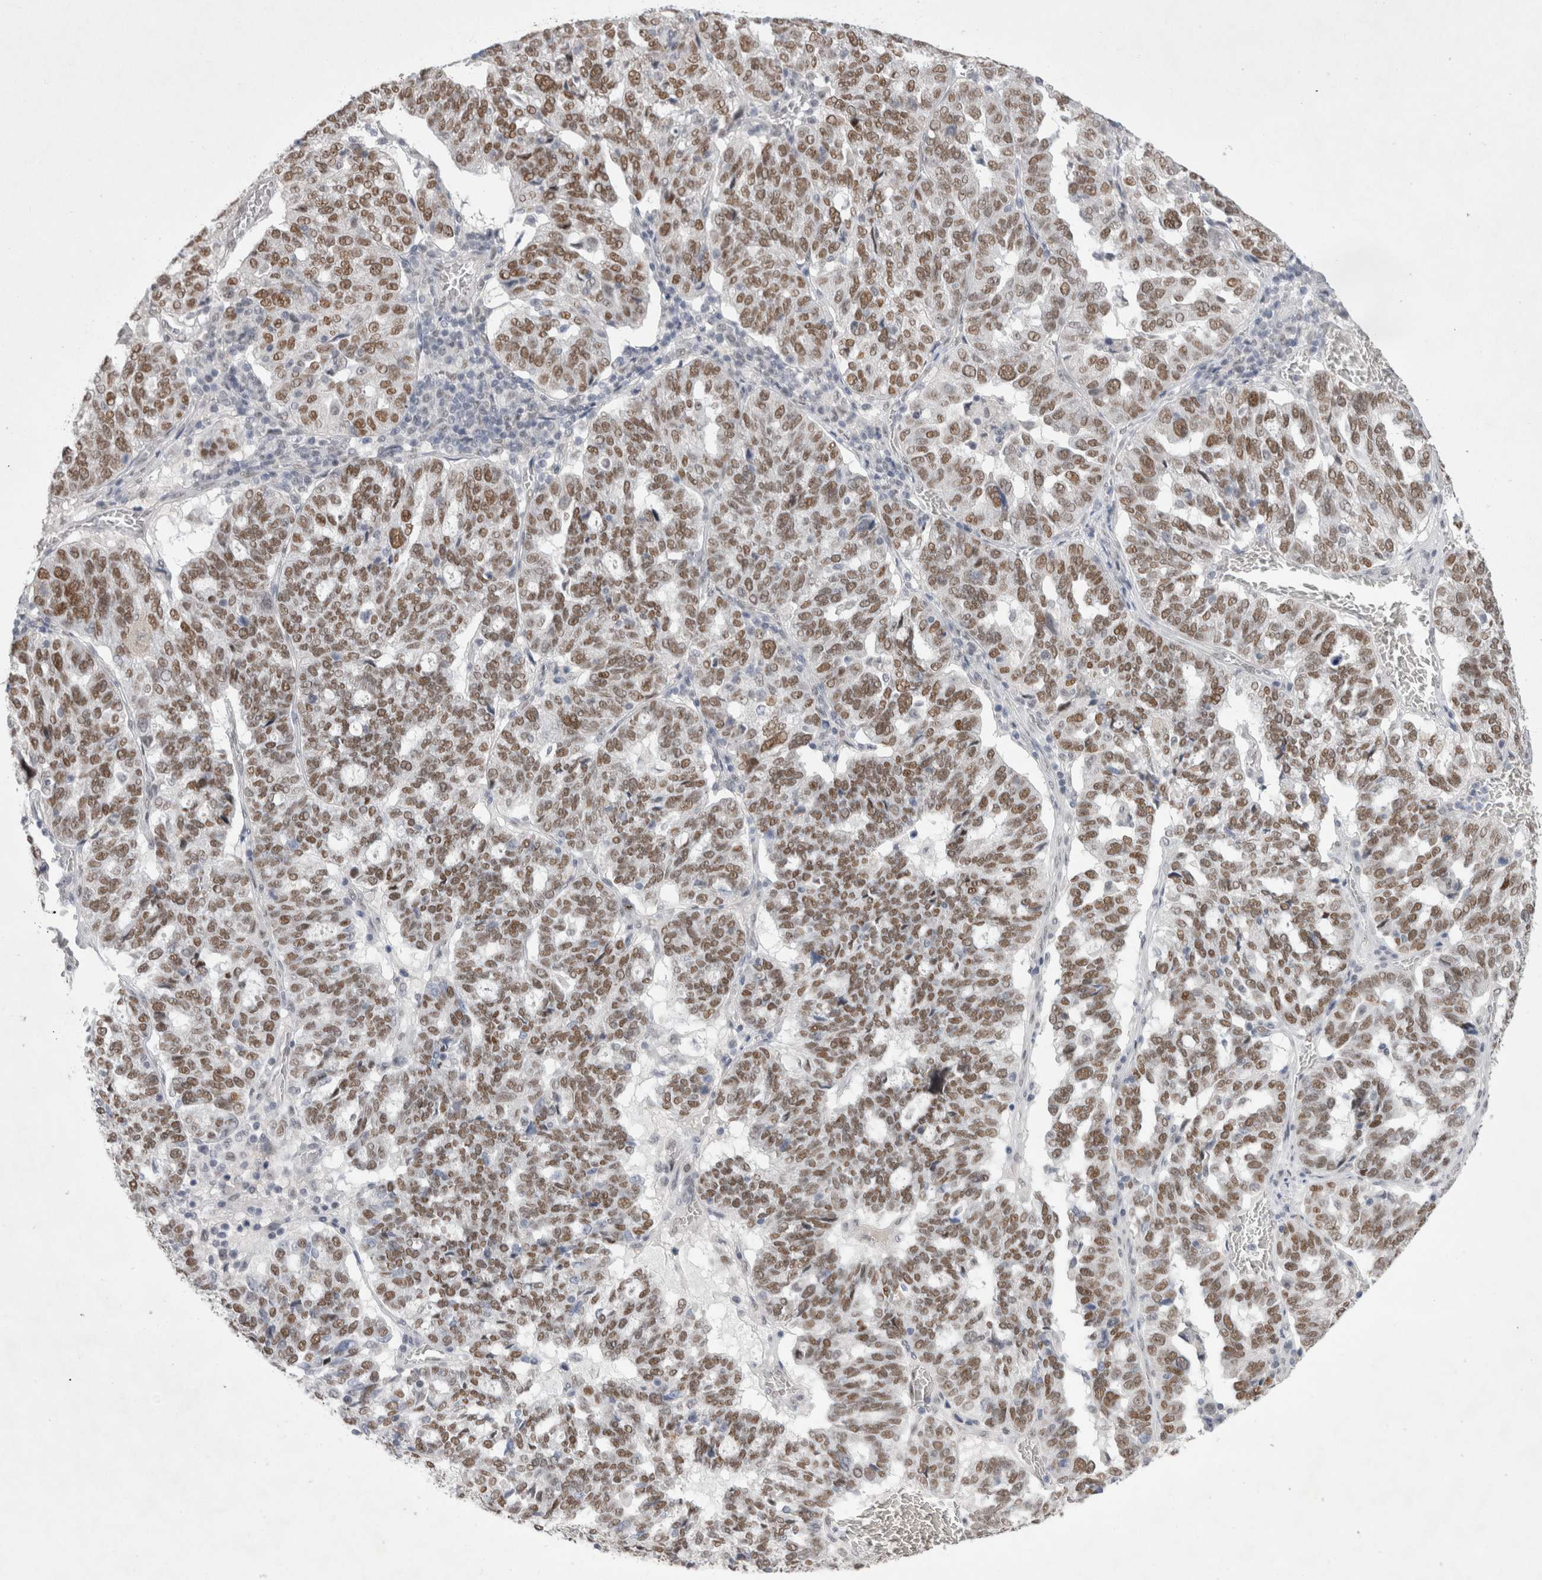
{"staining": {"intensity": "moderate", "quantity": ">75%", "location": "nuclear"}, "tissue": "ovarian cancer", "cell_type": "Tumor cells", "image_type": "cancer", "snomed": [{"axis": "morphology", "description": "Cystadenocarcinoma, serous, NOS"}, {"axis": "topography", "description": "Ovary"}], "caption": "Tumor cells demonstrate moderate nuclear positivity in approximately >75% of cells in serous cystadenocarcinoma (ovarian).", "gene": "RECQL4", "patient": {"sex": "female", "age": 59}}